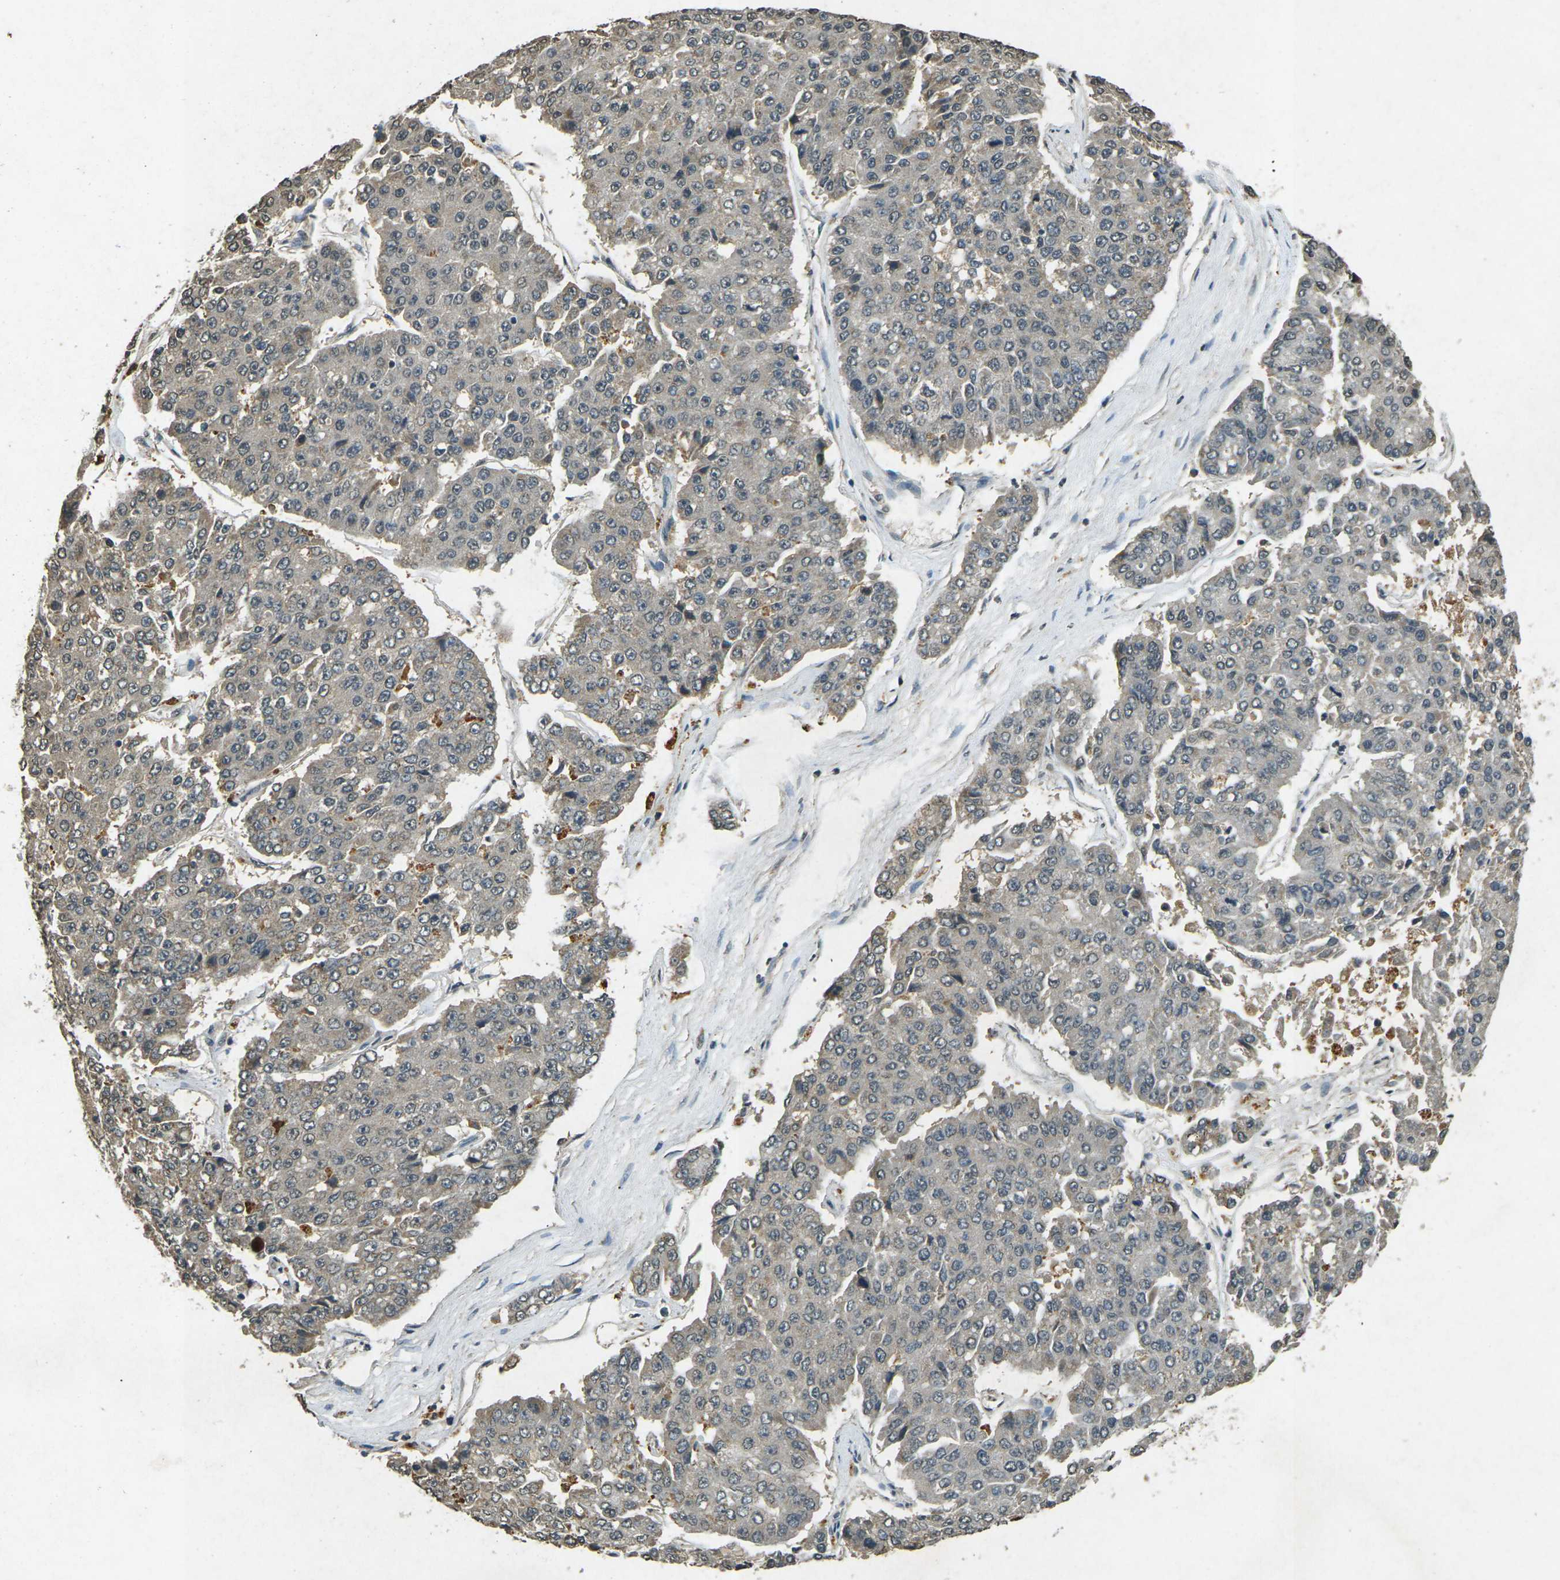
{"staining": {"intensity": "weak", "quantity": "<25%", "location": "cytoplasmic/membranous"}, "tissue": "pancreatic cancer", "cell_type": "Tumor cells", "image_type": "cancer", "snomed": [{"axis": "morphology", "description": "Adenocarcinoma, NOS"}, {"axis": "topography", "description": "Pancreas"}], "caption": "A histopathology image of human pancreatic adenocarcinoma is negative for staining in tumor cells.", "gene": "PDE2A", "patient": {"sex": "male", "age": 50}}